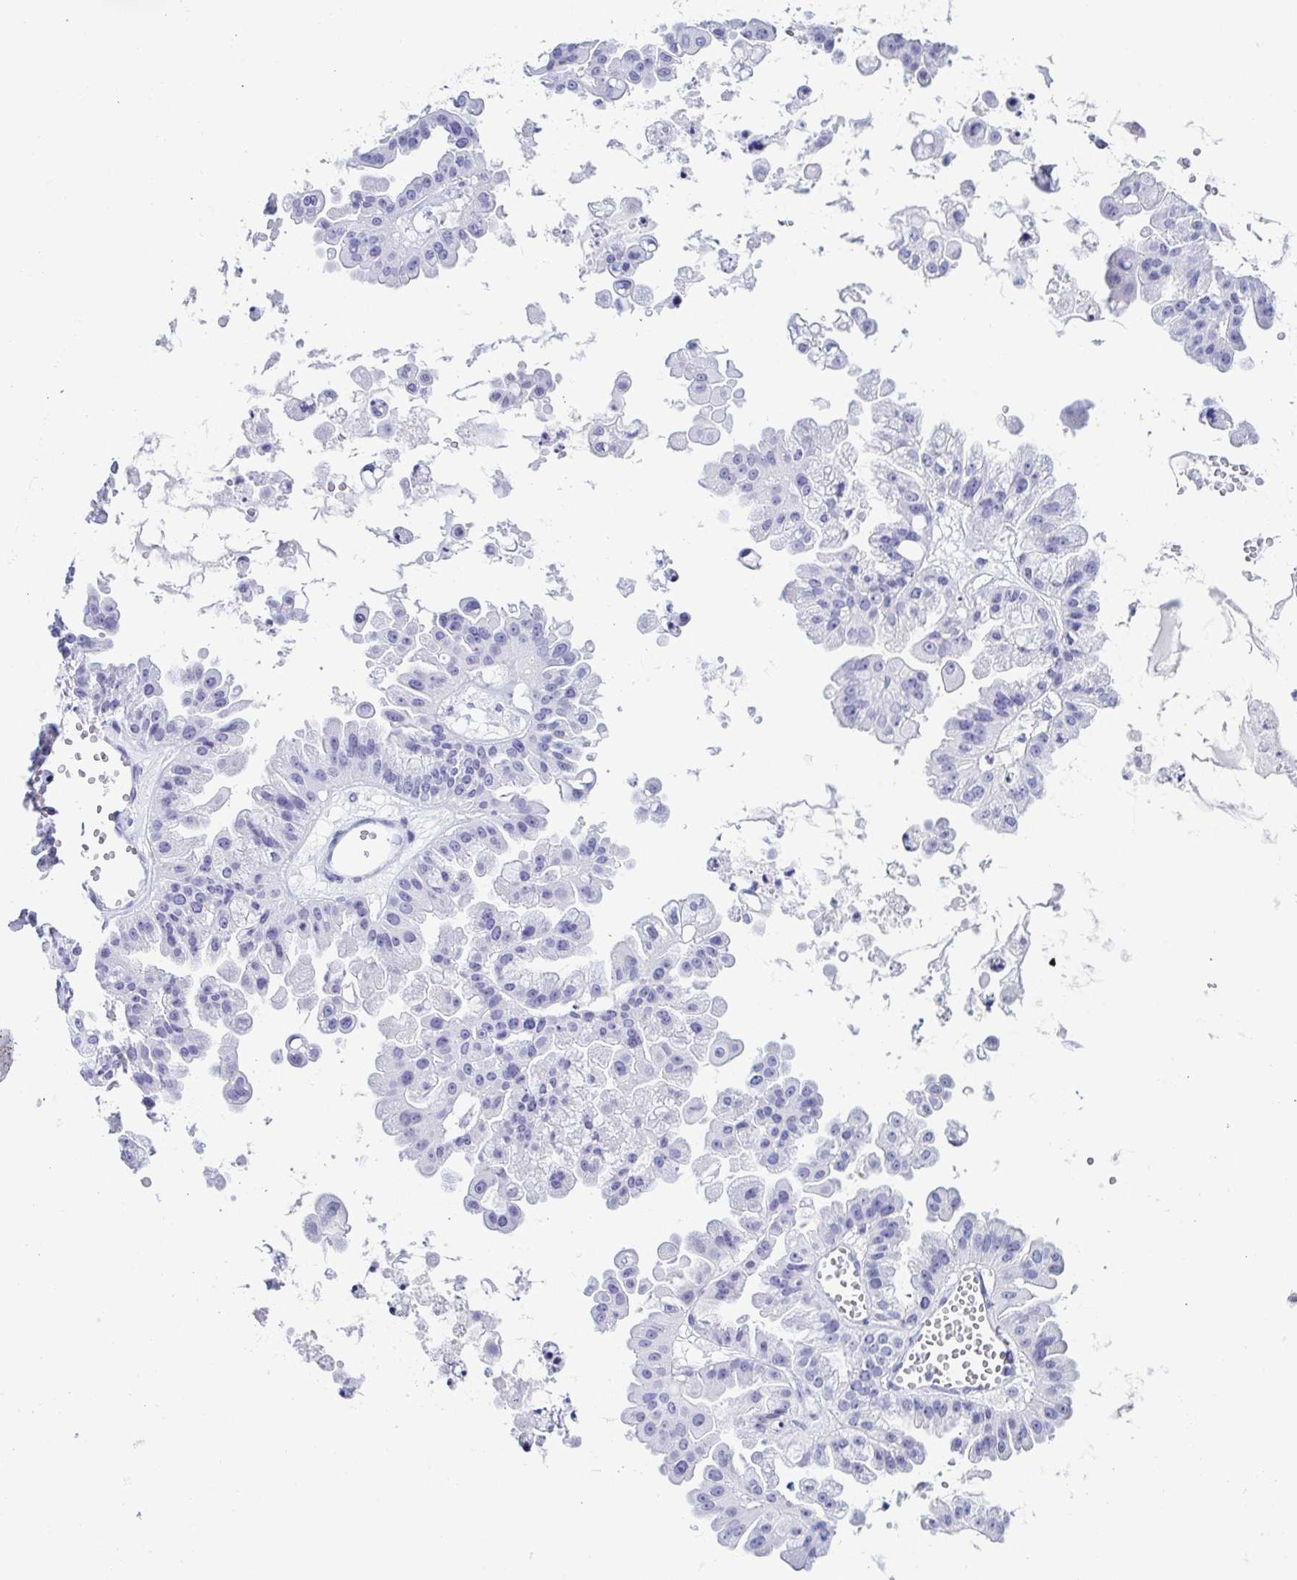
{"staining": {"intensity": "negative", "quantity": "none", "location": "none"}, "tissue": "ovarian cancer", "cell_type": "Tumor cells", "image_type": "cancer", "snomed": [{"axis": "morphology", "description": "Cystadenocarcinoma, serous, NOS"}, {"axis": "topography", "description": "Ovary"}], "caption": "High power microscopy image of an immunohistochemistry histopathology image of serous cystadenocarcinoma (ovarian), revealing no significant positivity in tumor cells.", "gene": "ZG16B", "patient": {"sex": "female", "age": 56}}